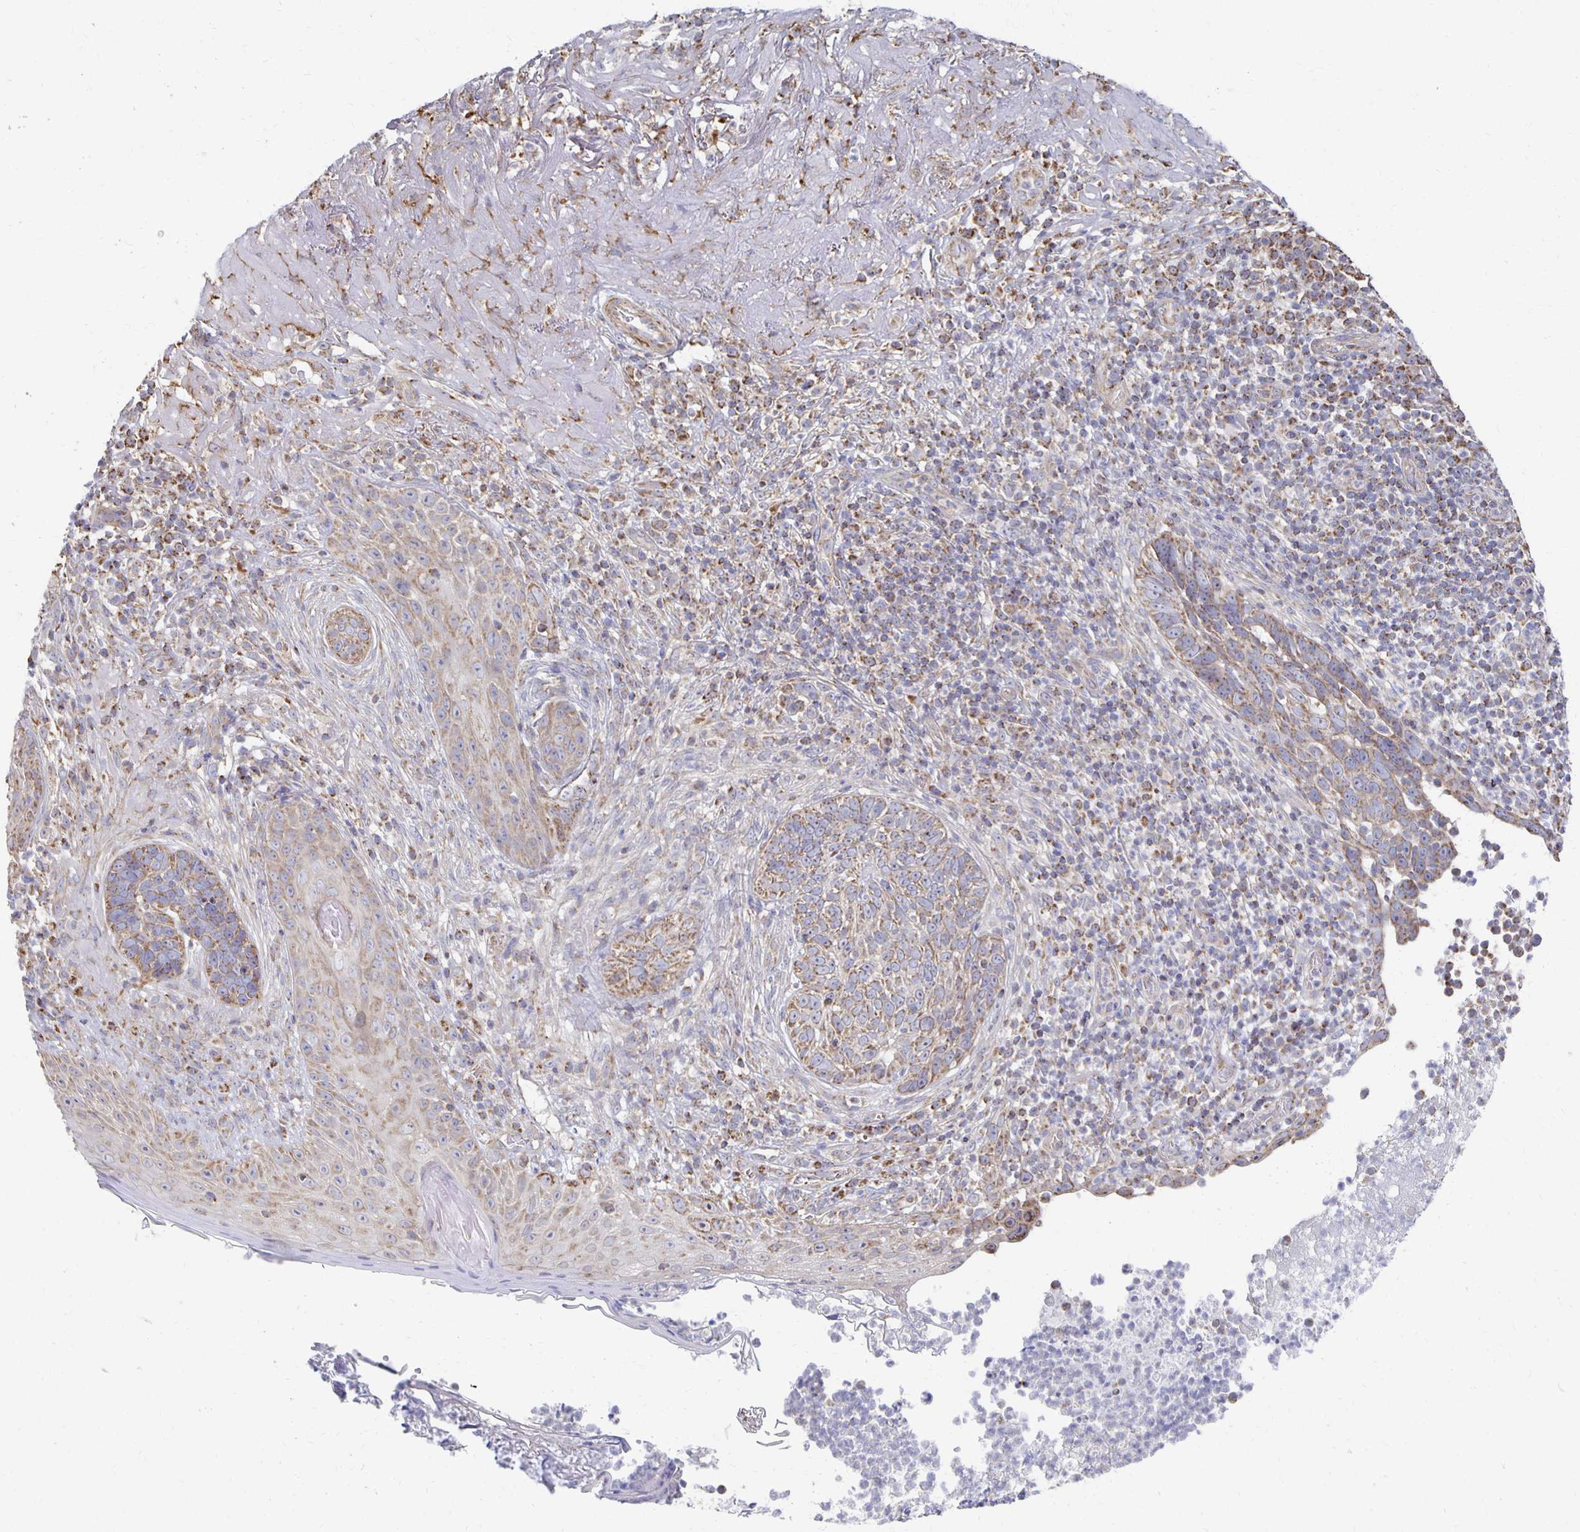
{"staining": {"intensity": "weak", "quantity": "25%-75%", "location": "cytoplasmic/membranous"}, "tissue": "skin cancer", "cell_type": "Tumor cells", "image_type": "cancer", "snomed": [{"axis": "morphology", "description": "Basal cell carcinoma"}, {"axis": "topography", "description": "Skin"}, {"axis": "topography", "description": "Skin of face"}], "caption": "Protein staining displays weak cytoplasmic/membranous positivity in approximately 25%-75% of tumor cells in skin basal cell carcinoma.", "gene": "NKX2-8", "patient": {"sex": "female", "age": 95}}